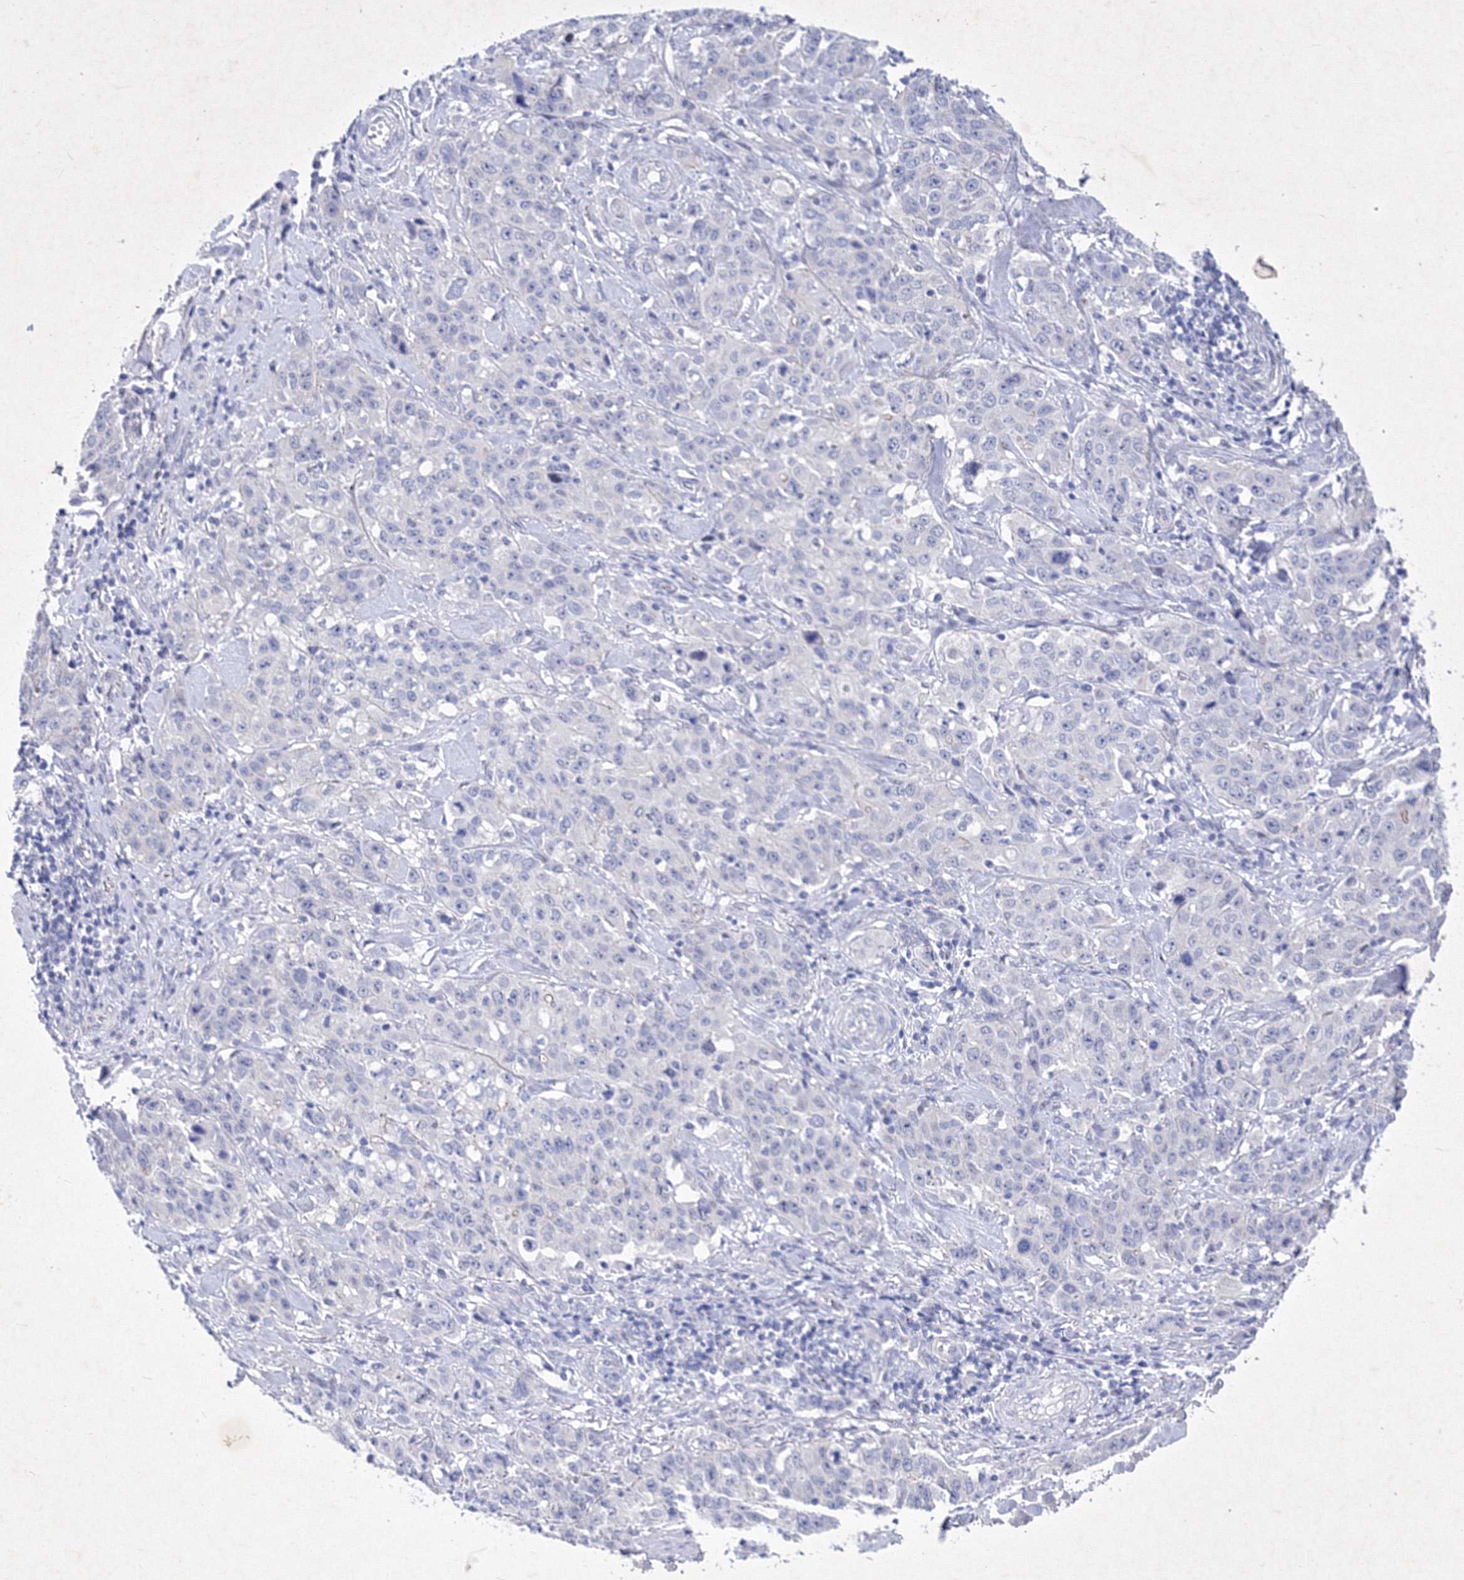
{"staining": {"intensity": "negative", "quantity": "none", "location": "none"}, "tissue": "stomach cancer", "cell_type": "Tumor cells", "image_type": "cancer", "snomed": [{"axis": "morphology", "description": "Adenocarcinoma, NOS"}, {"axis": "topography", "description": "Stomach"}], "caption": "IHC micrograph of neoplastic tissue: human stomach cancer stained with DAB (3,3'-diaminobenzidine) exhibits no significant protein expression in tumor cells.", "gene": "GPN1", "patient": {"sex": "male", "age": 48}}